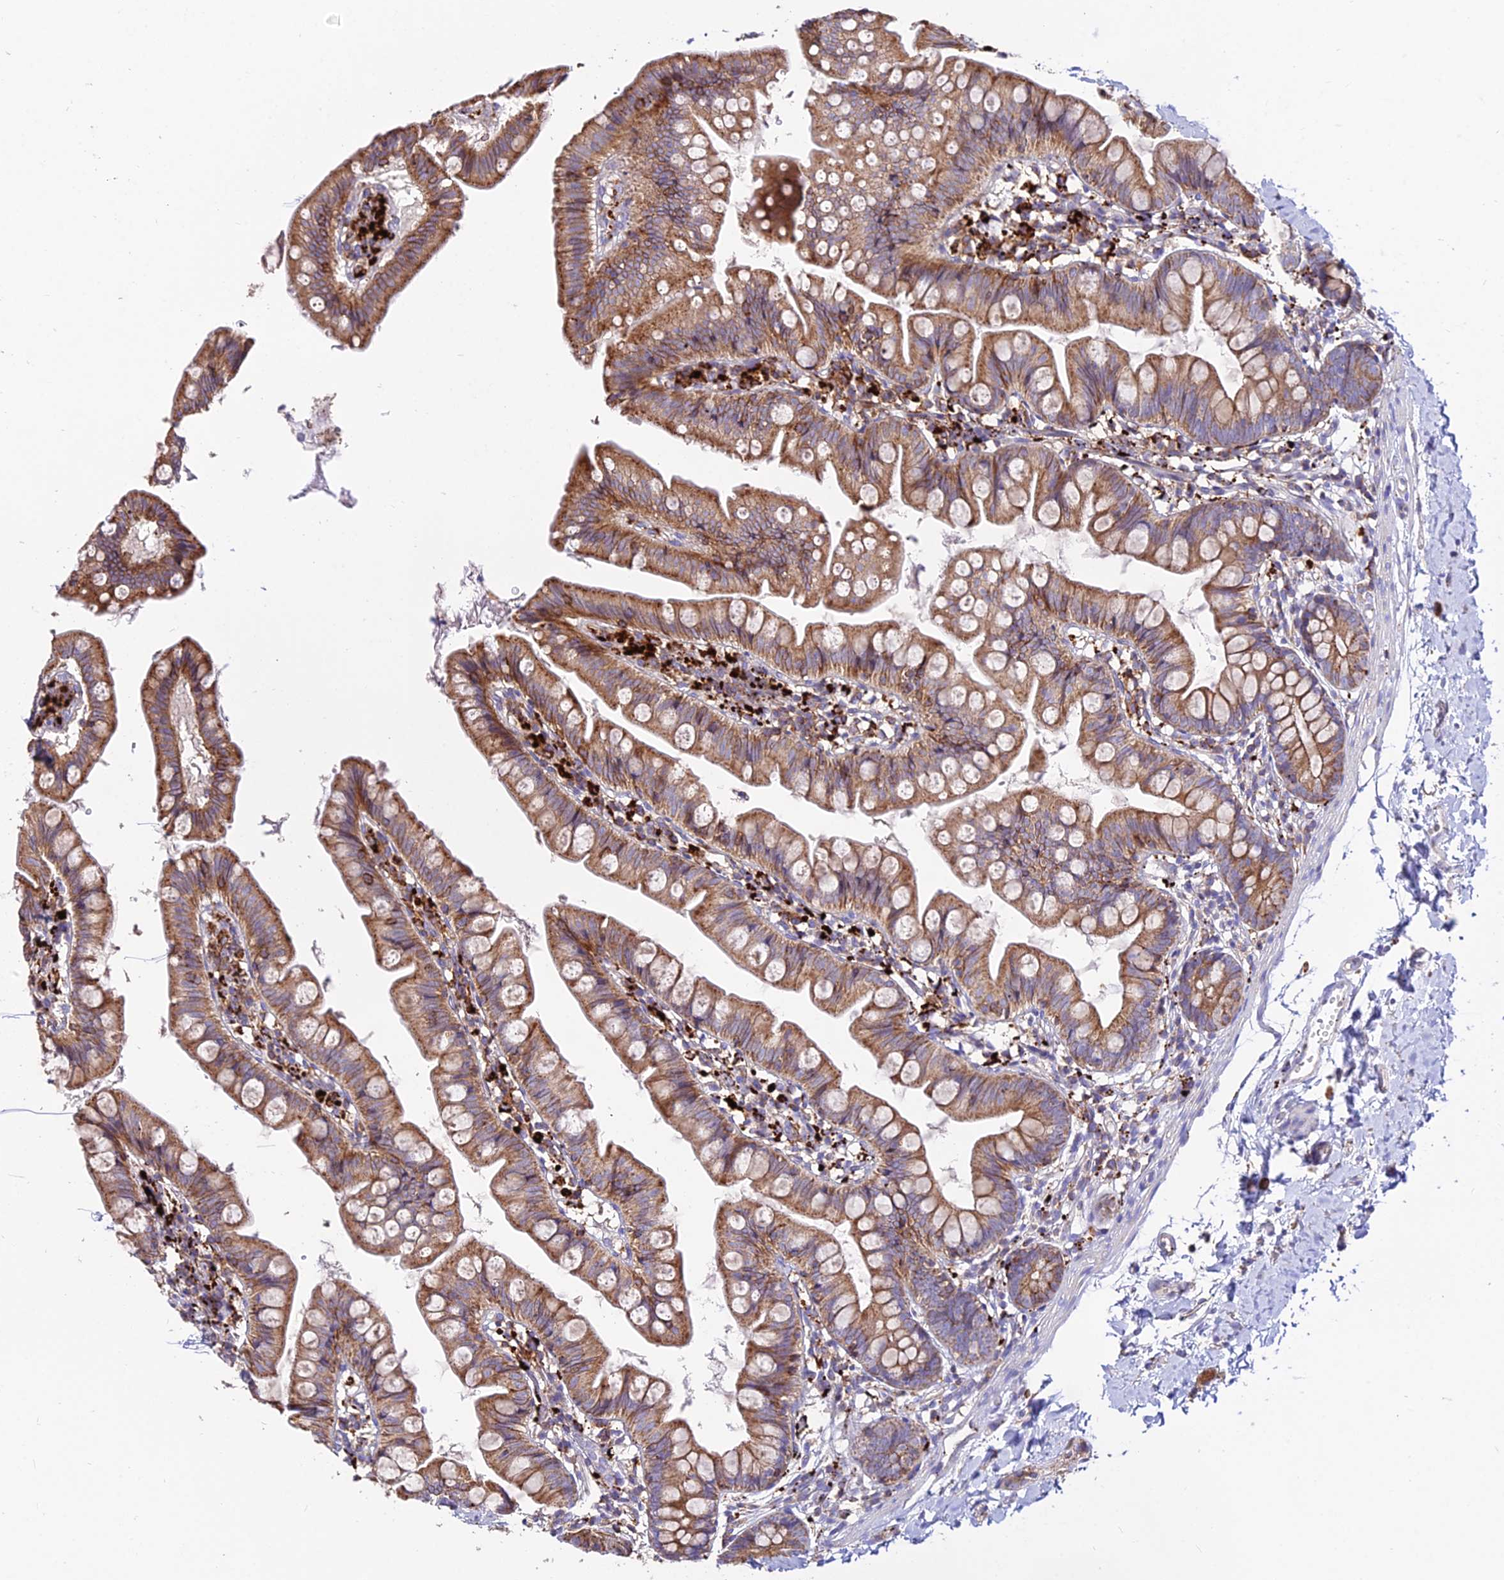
{"staining": {"intensity": "moderate", "quantity": ">75%", "location": "cytoplasmic/membranous"}, "tissue": "small intestine", "cell_type": "Glandular cells", "image_type": "normal", "snomed": [{"axis": "morphology", "description": "Normal tissue, NOS"}, {"axis": "topography", "description": "Small intestine"}], "caption": "Normal small intestine displays moderate cytoplasmic/membranous expression in about >75% of glandular cells.", "gene": "PNLIPRP3", "patient": {"sex": "male", "age": 7}}